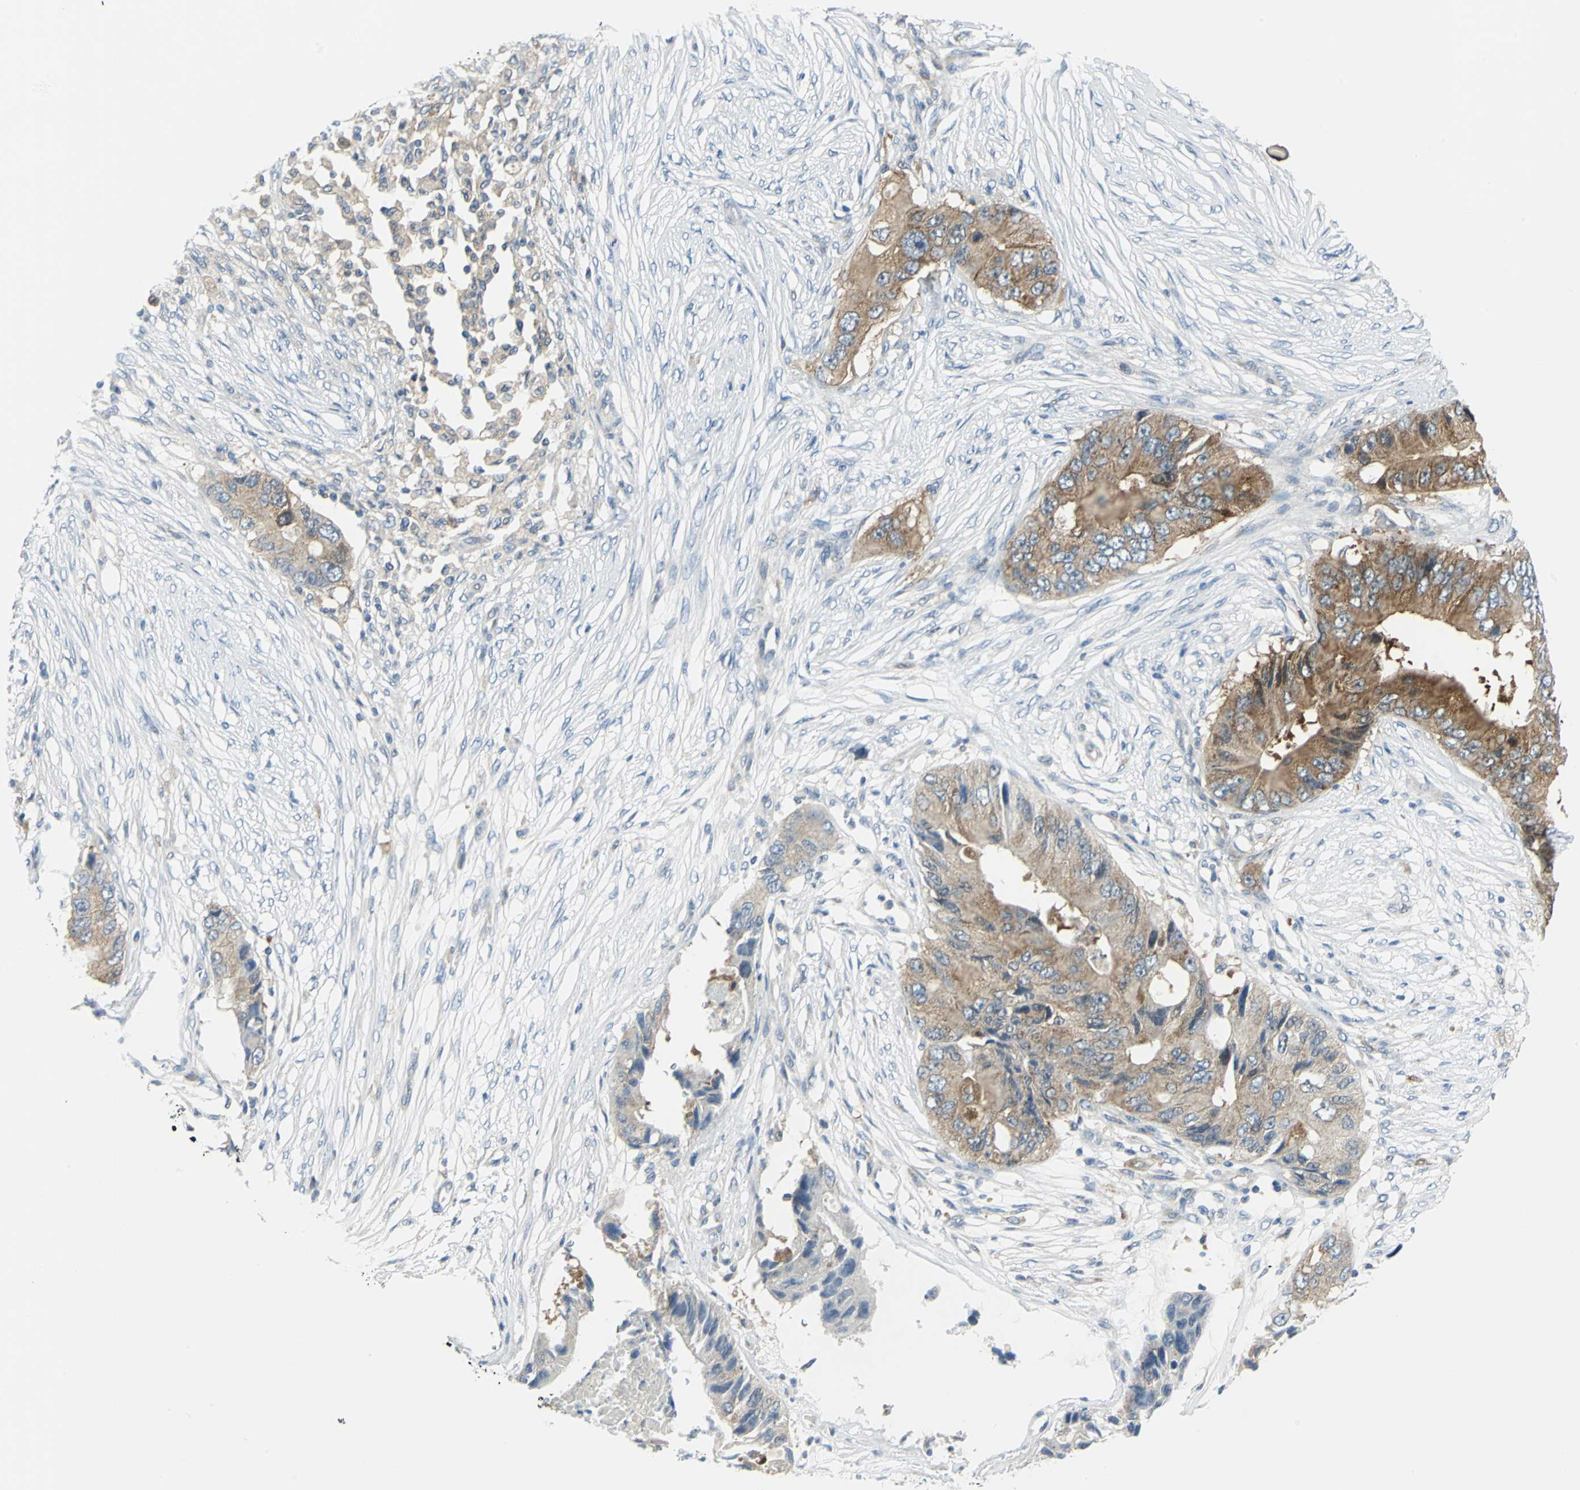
{"staining": {"intensity": "moderate", "quantity": ">75%", "location": "cytoplasmic/membranous"}, "tissue": "colorectal cancer", "cell_type": "Tumor cells", "image_type": "cancer", "snomed": [{"axis": "morphology", "description": "Adenocarcinoma, NOS"}, {"axis": "topography", "description": "Colon"}], "caption": "Tumor cells demonstrate medium levels of moderate cytoplasmic/membranous expression in about >75% of cells in human adenocarcinoma (colorectal).", "gene": "ALDOA", "patient": {"sex": "male", "age": 71}}